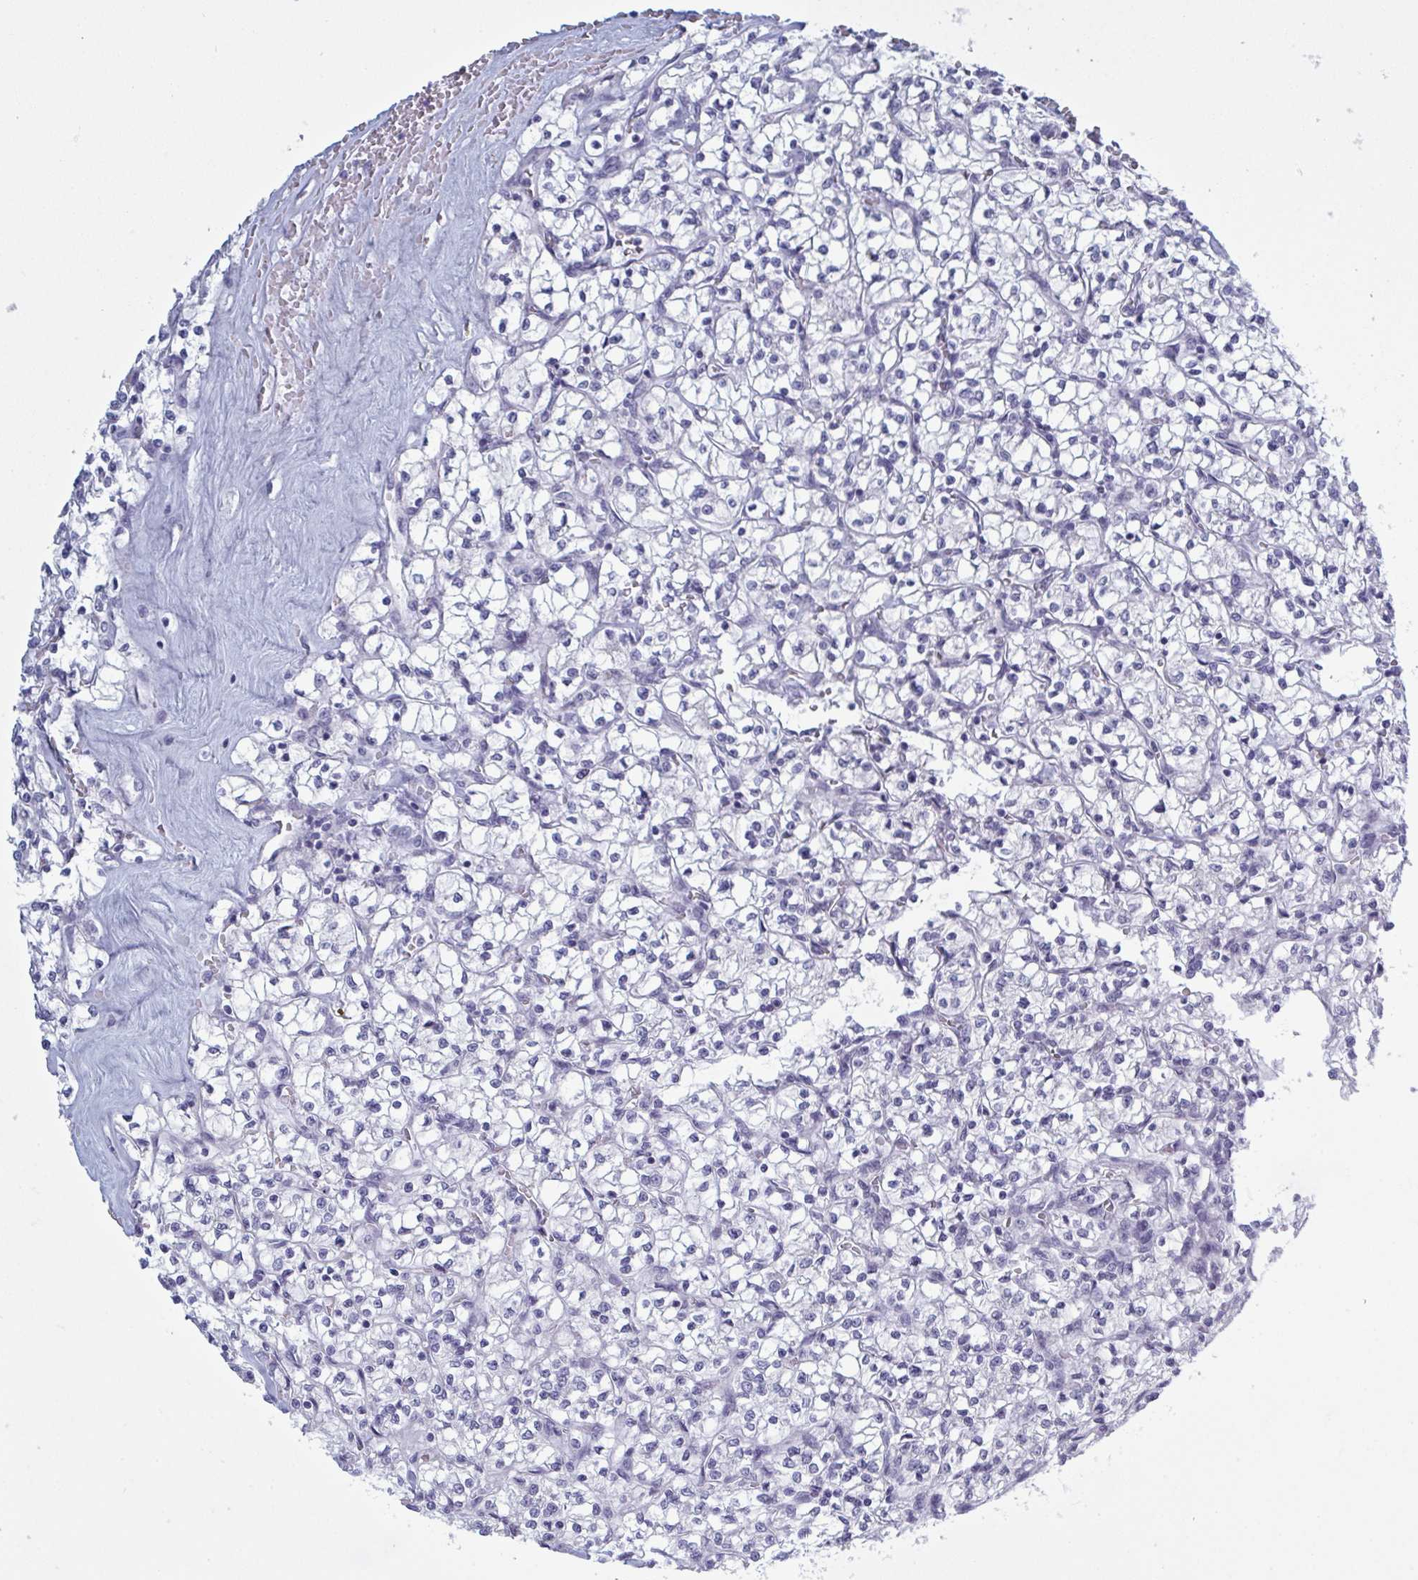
{"staining": {"intensity": "negative", "quantity": "none", "location": "none"}, "tissue": "renal cancer", "cell_type": "Tumor cells", "image_type": "cancer", "snomed": [{"axis": "morphology", "description": "Adenocarcinoma, NOS"}, {"axis": "topography", "description": "Kidney"}], "caption": "This is a photomicrograph of IHC staining of renal cancer, which shows no expression in tumor cells.", "gene": "NDUFC2", "patient": {"sex": "female", "age": 64}}